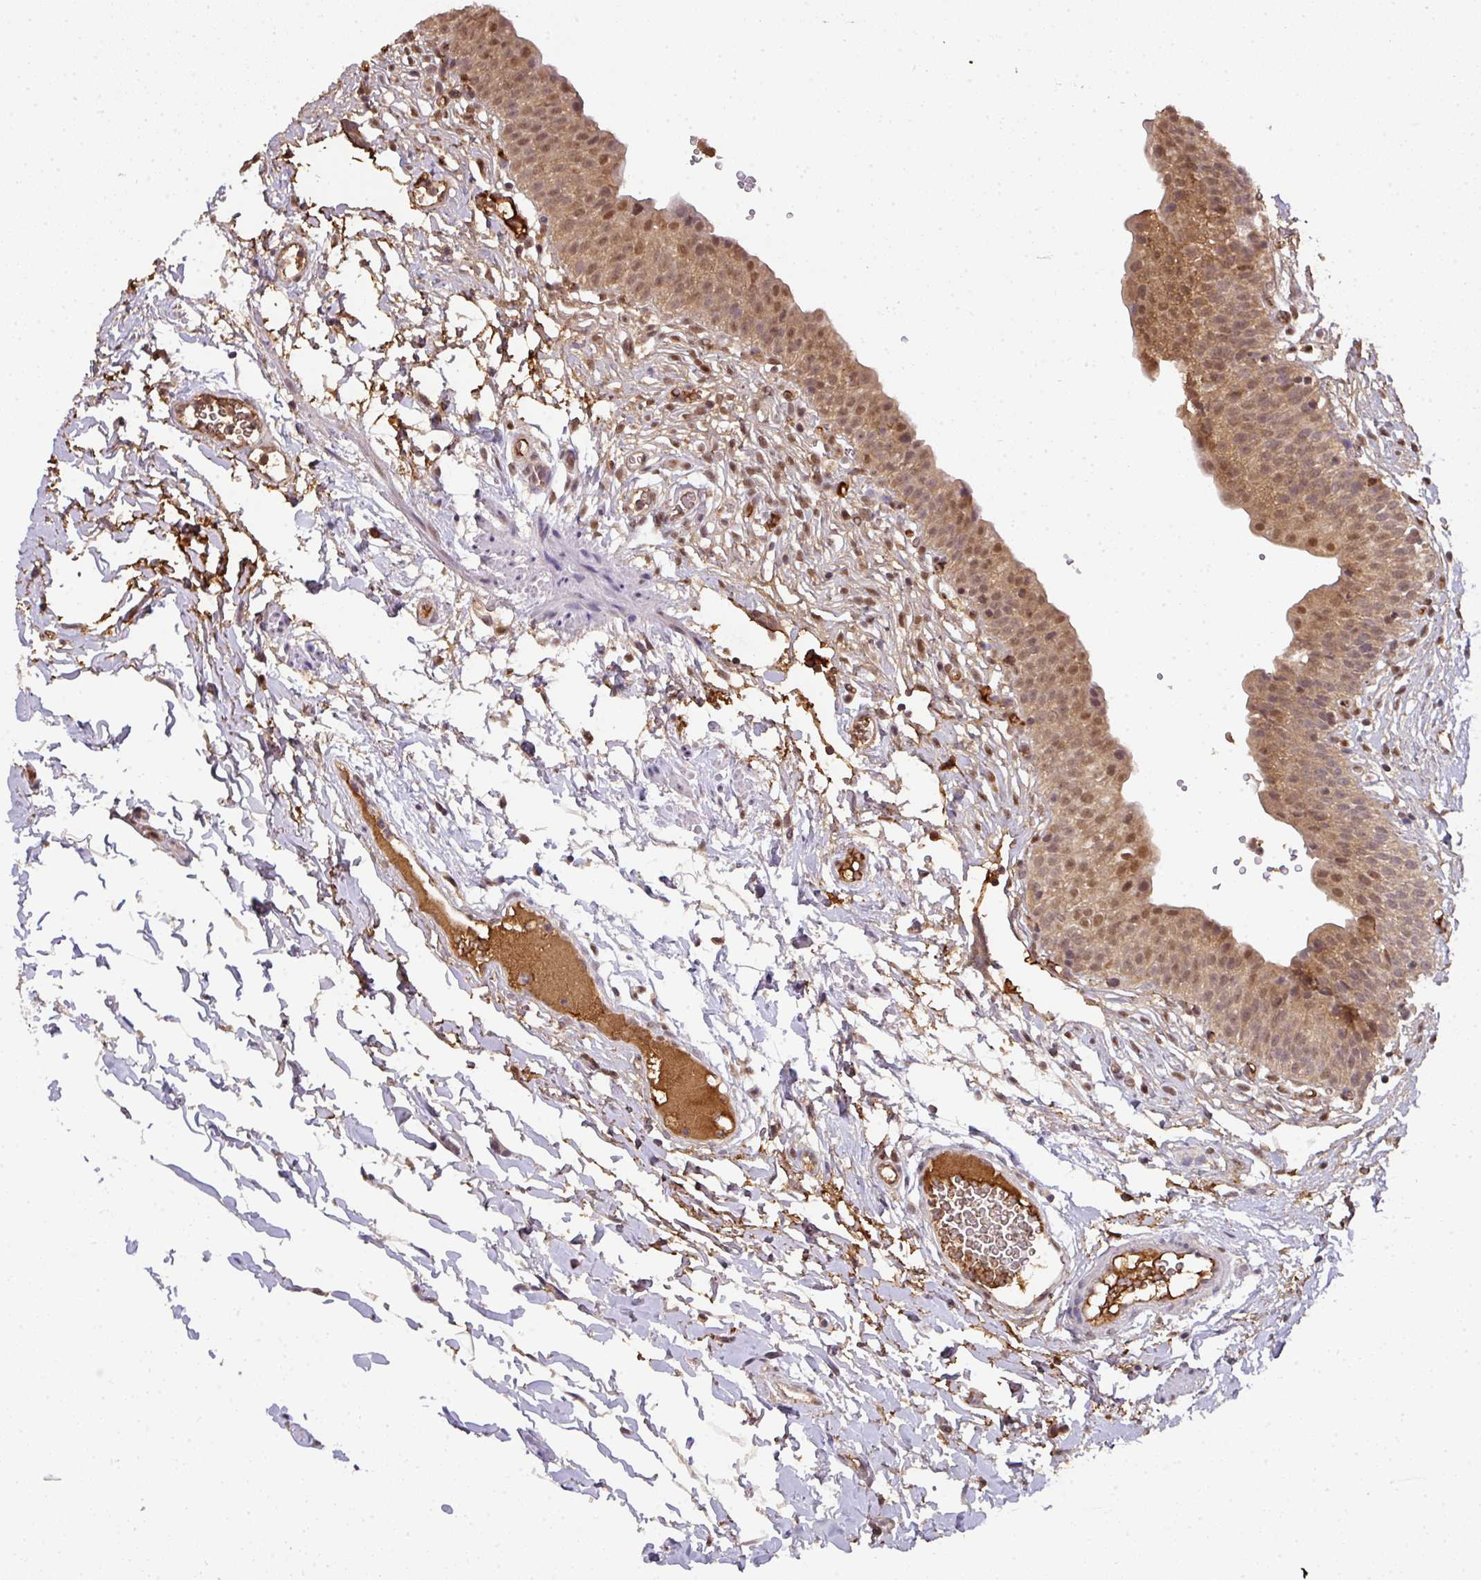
{"staining": {"intensity": "moderate", "quantity": ">75%", "location": "cytoplasmic/membranous,nuclear"}, "tissue": "urinary bladder", "cell_type": "Urothelial cells", "image_type": "normal", "snomed": [{"axis": "morphology", "description": "Normal tissue, NOS"}, {"axis": "topography", "description": "Urinary bladder"}, {"axis": "topography", "description": "Peripheral nerve tissue"}], "caption": "Moderate cytoplasmic/membranous,nuclear positivity is identified in about >75% of urothelial cells in normal urinary bladder.", "gene": "RANBP9", "patient": {"sex": "male", "age": 55}}